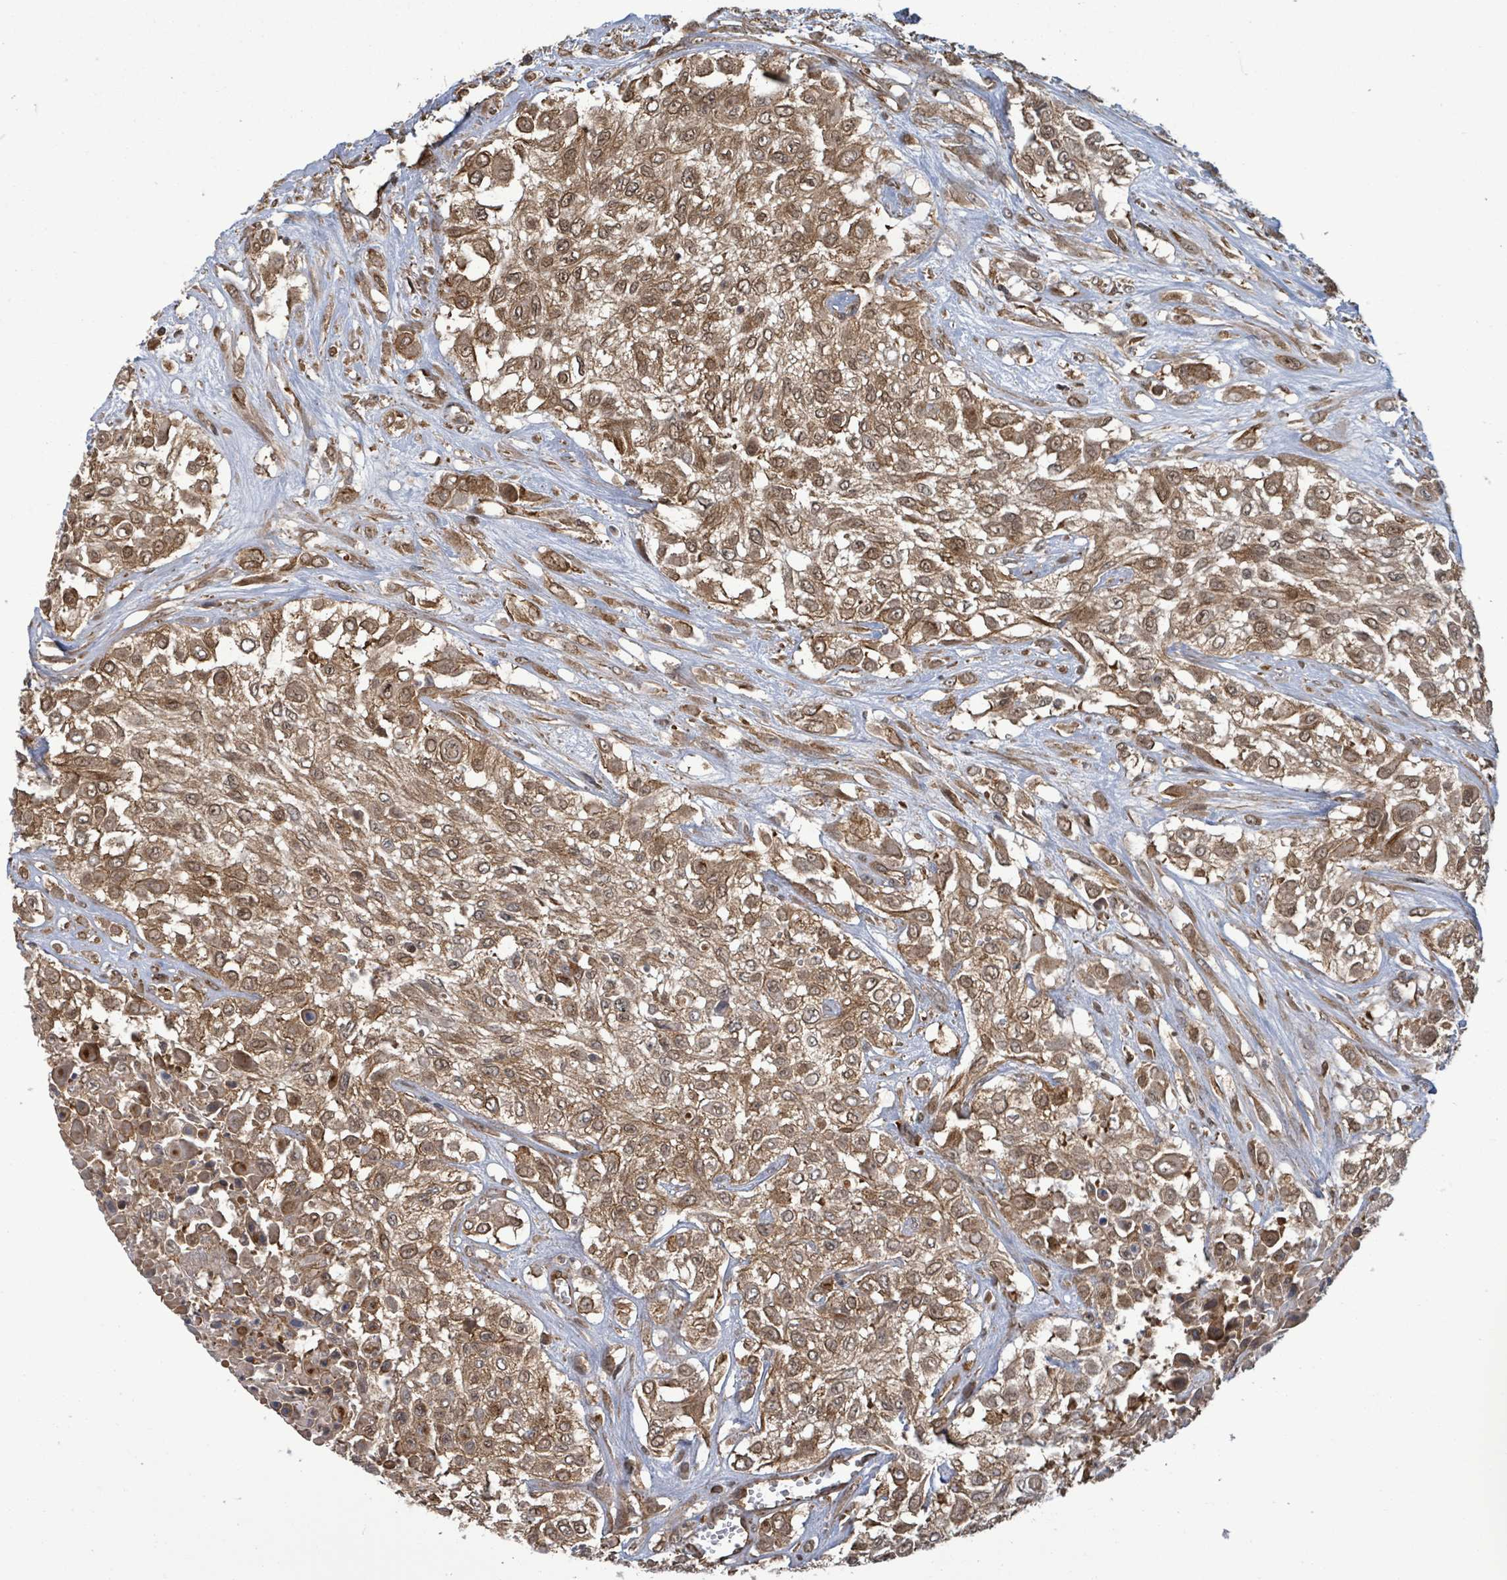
{"staining": {"intensity": "moderate", "quantity": ">75%", "location": "cytoplasmic/membranous,nuclear"}, "tissue": "urothelial cancer", "cell_type": "Tumor cells", "image_type": "cancer", "snomed": [{"axis": "morphology", "description": "Urothelial carcinoma, High grade"}, {"axis": "topography", "description": "Urinary bladder"}], "caption": "This is an image of immunohistochemistry (IHC) staining of urothelial cancer, which shows moderate expression in the cytoplasmic/membranous and nuclear of tumor cells.", "gene": "KLC1", "patient": {"sex": "male", "age": 57}}